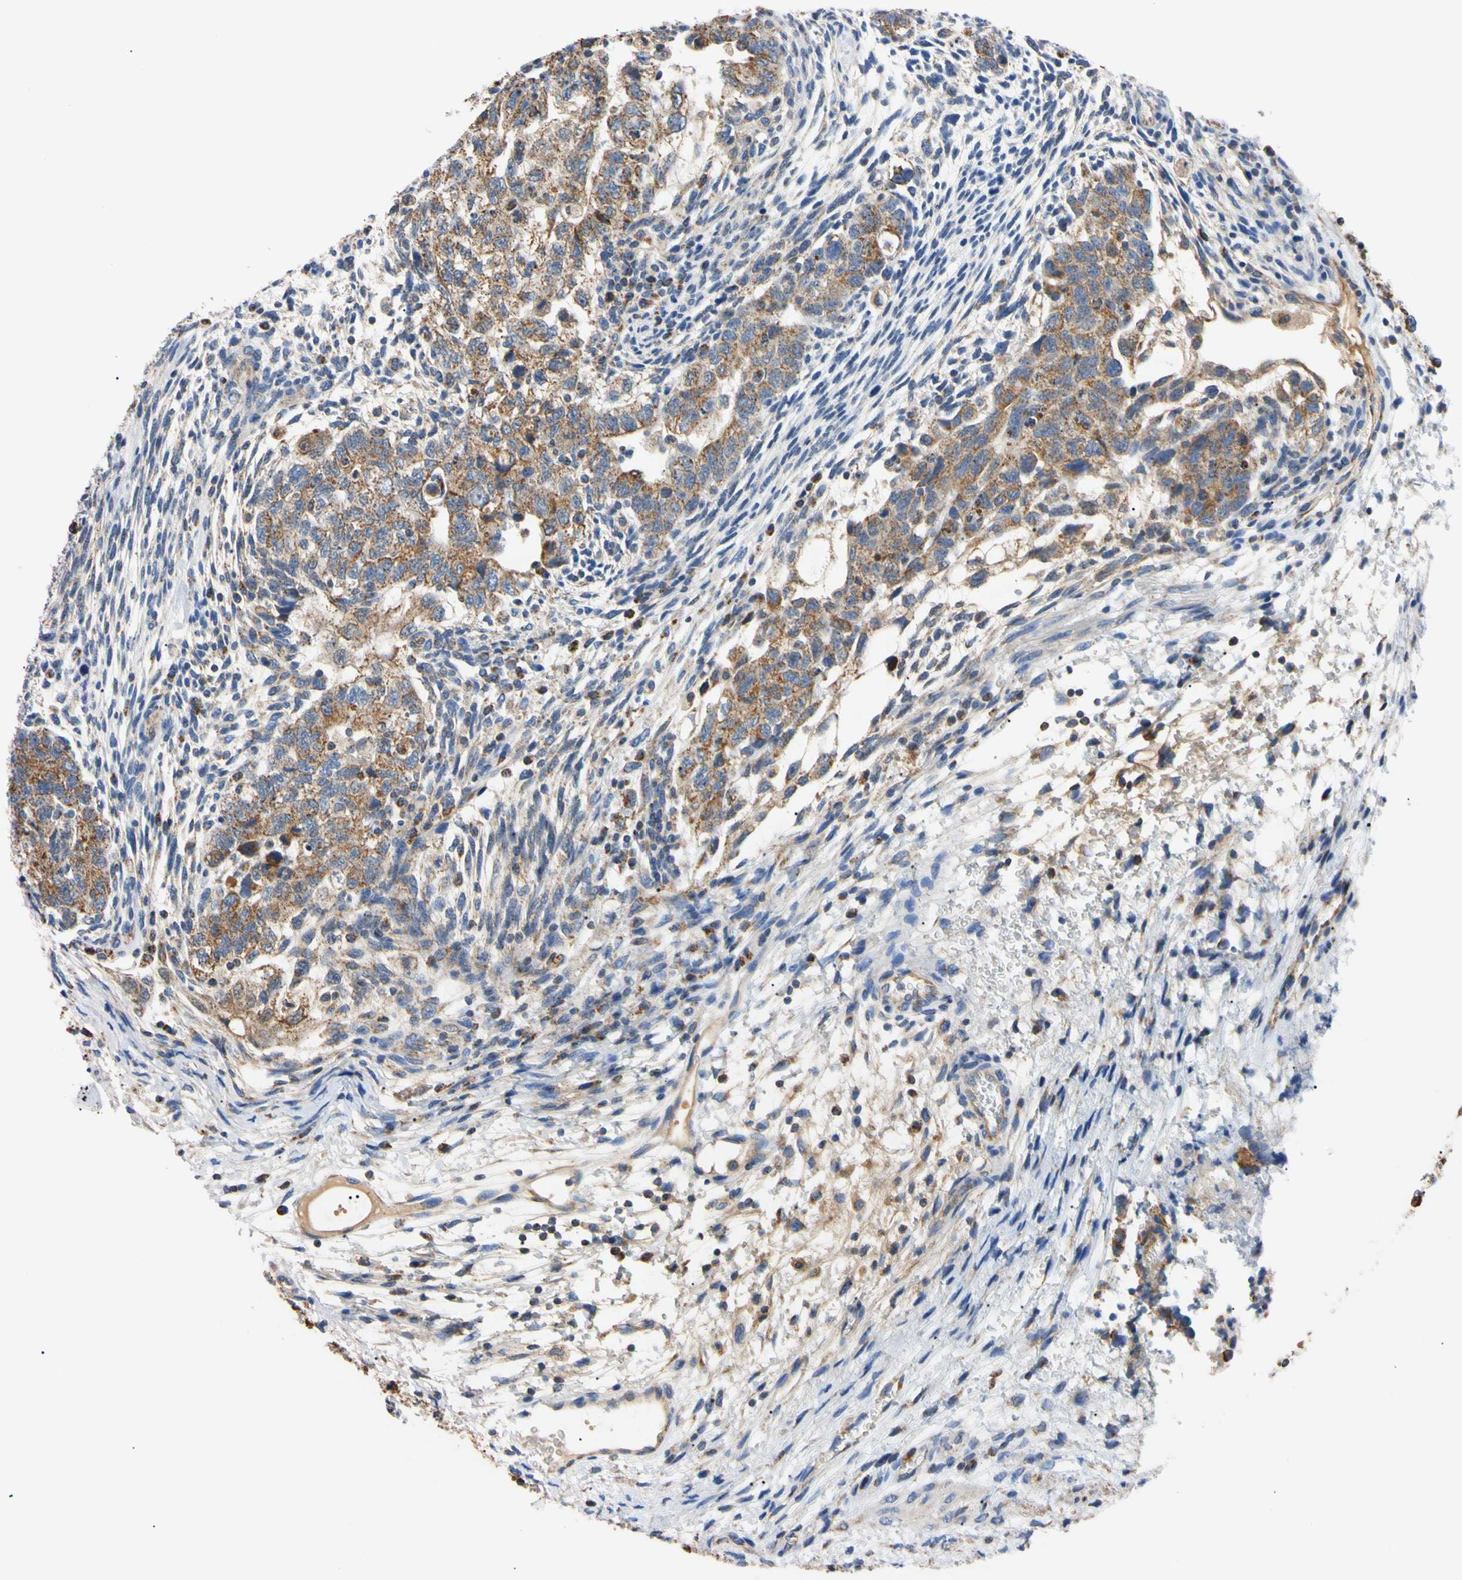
{"staining": {"intensity": "moderate", "quantity": ">75%", "location": "cytoplasmic/membranous"}, "tissue": "testis cancer", "cell_type": "Tumor cells", "image_type": "cancer", "snomed": [{"axis": "morphology", "description": "Normal tissue, NOS"}, {"axis": "morphology", "description": "Carcinoma, Embryonal, NOS"}, {"axis": "topography", "description": "Testis"}], "caption": "This is a photomicrograph of immunohistochemistry staining of testis embryonal carcinoma, which shows moderate staining in the cytoplasmic/membranous of tumor cells.", "gene": "CLPP", "patient": {"sex": "male", "age": 36}}